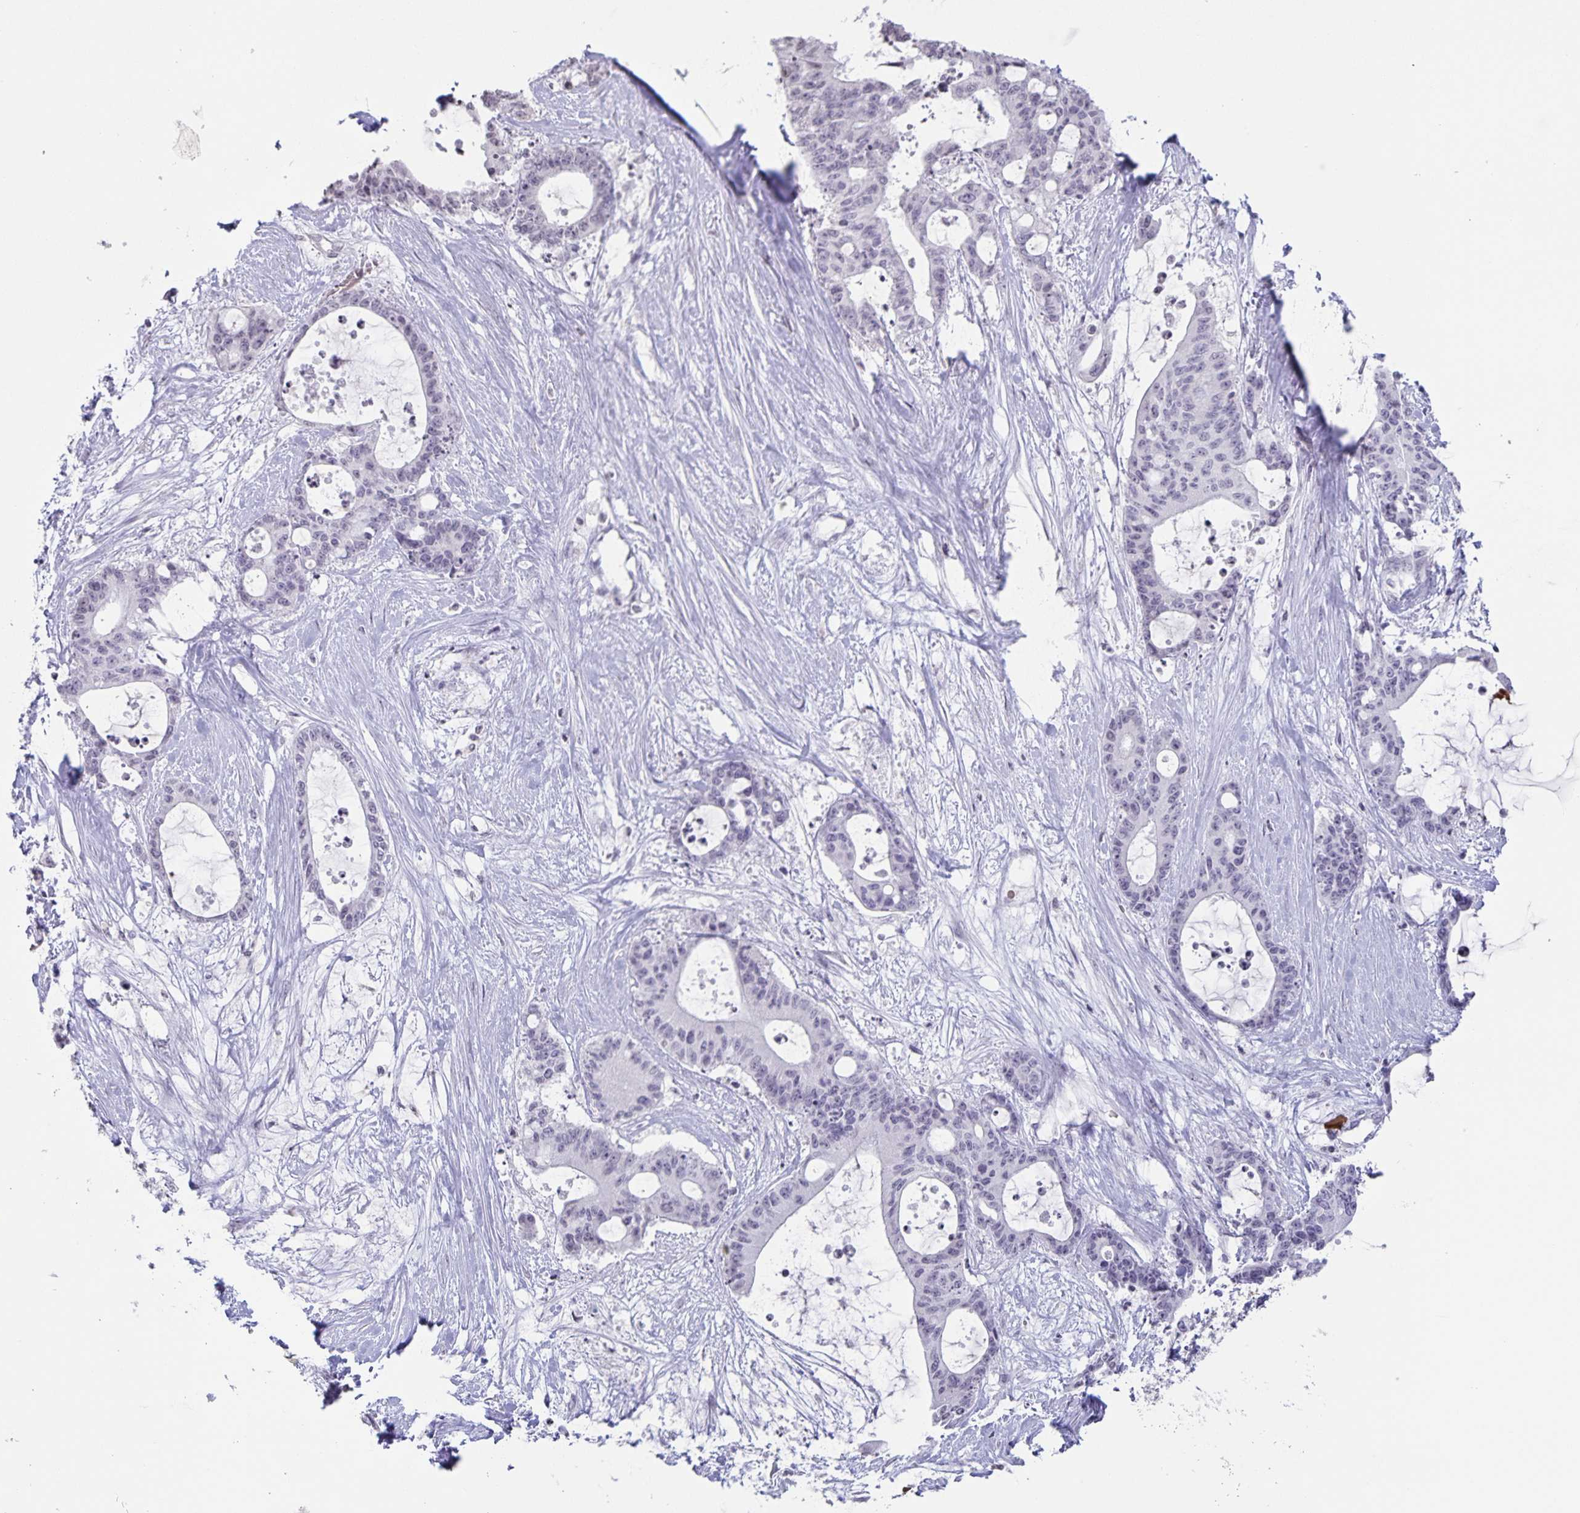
{"staining": {"intensity": "negative", "quantity": "none", "location": "none"}, "tissue": "liver cancer", "cell_type": "Tumor cells", "image_type": "cancer", "snomed": [{"axis": "morphology", "description": "Normal tissue, NOS"}, {"axis": "morphology", "description": "Cholangiocarcinoma"}, {"axis": "topography", "description": "Liver"}, {"axis": "topography", "description": "Peripheral nerve tissue"}], "caption": "This is an immunohistochemistry (IHC) photomicrograph of human liver cancer (cholangiocarcinoma). There is no expression in tumor cells.", "gene": "AQP4", "patient": {"sex": "female", "age": 73}}